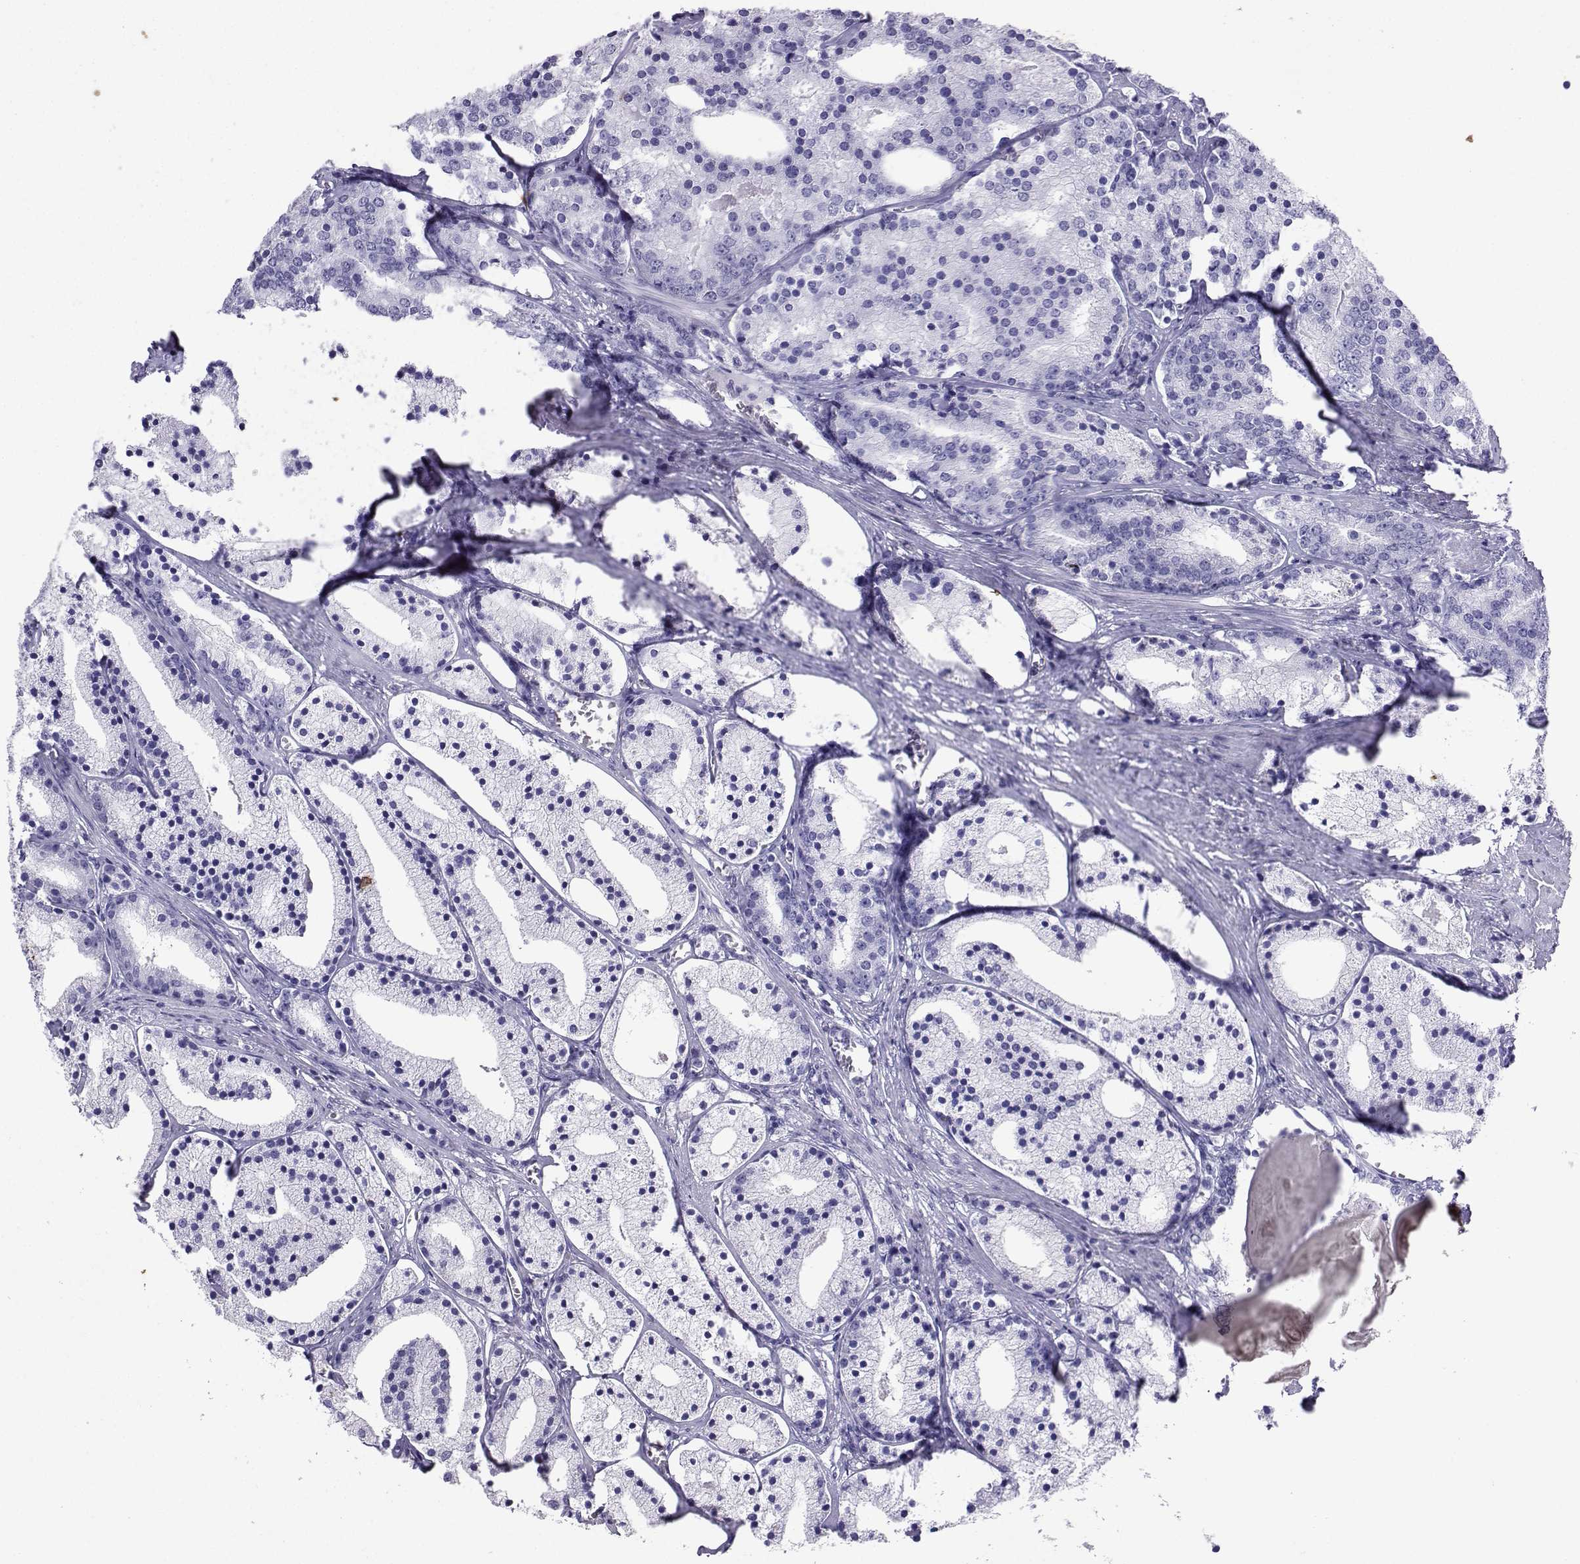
{"staining": {"intensity": "negative", "quantity": "none", "location": "none"}, "tissue": "prostate cancer", "cell_type": "Tumor cells", "image_type": "cancer", "snomed": [{"axis": "morphology", "description": "Adenocarcinoma, NOS"}, {"axis": "topography", "description": "Prostate"}], "caption": "Tumor cells show no significant positivity in prostate cancer.", "gene": "LORICRIN", "patient": {"sex": "male", "age": 69}}